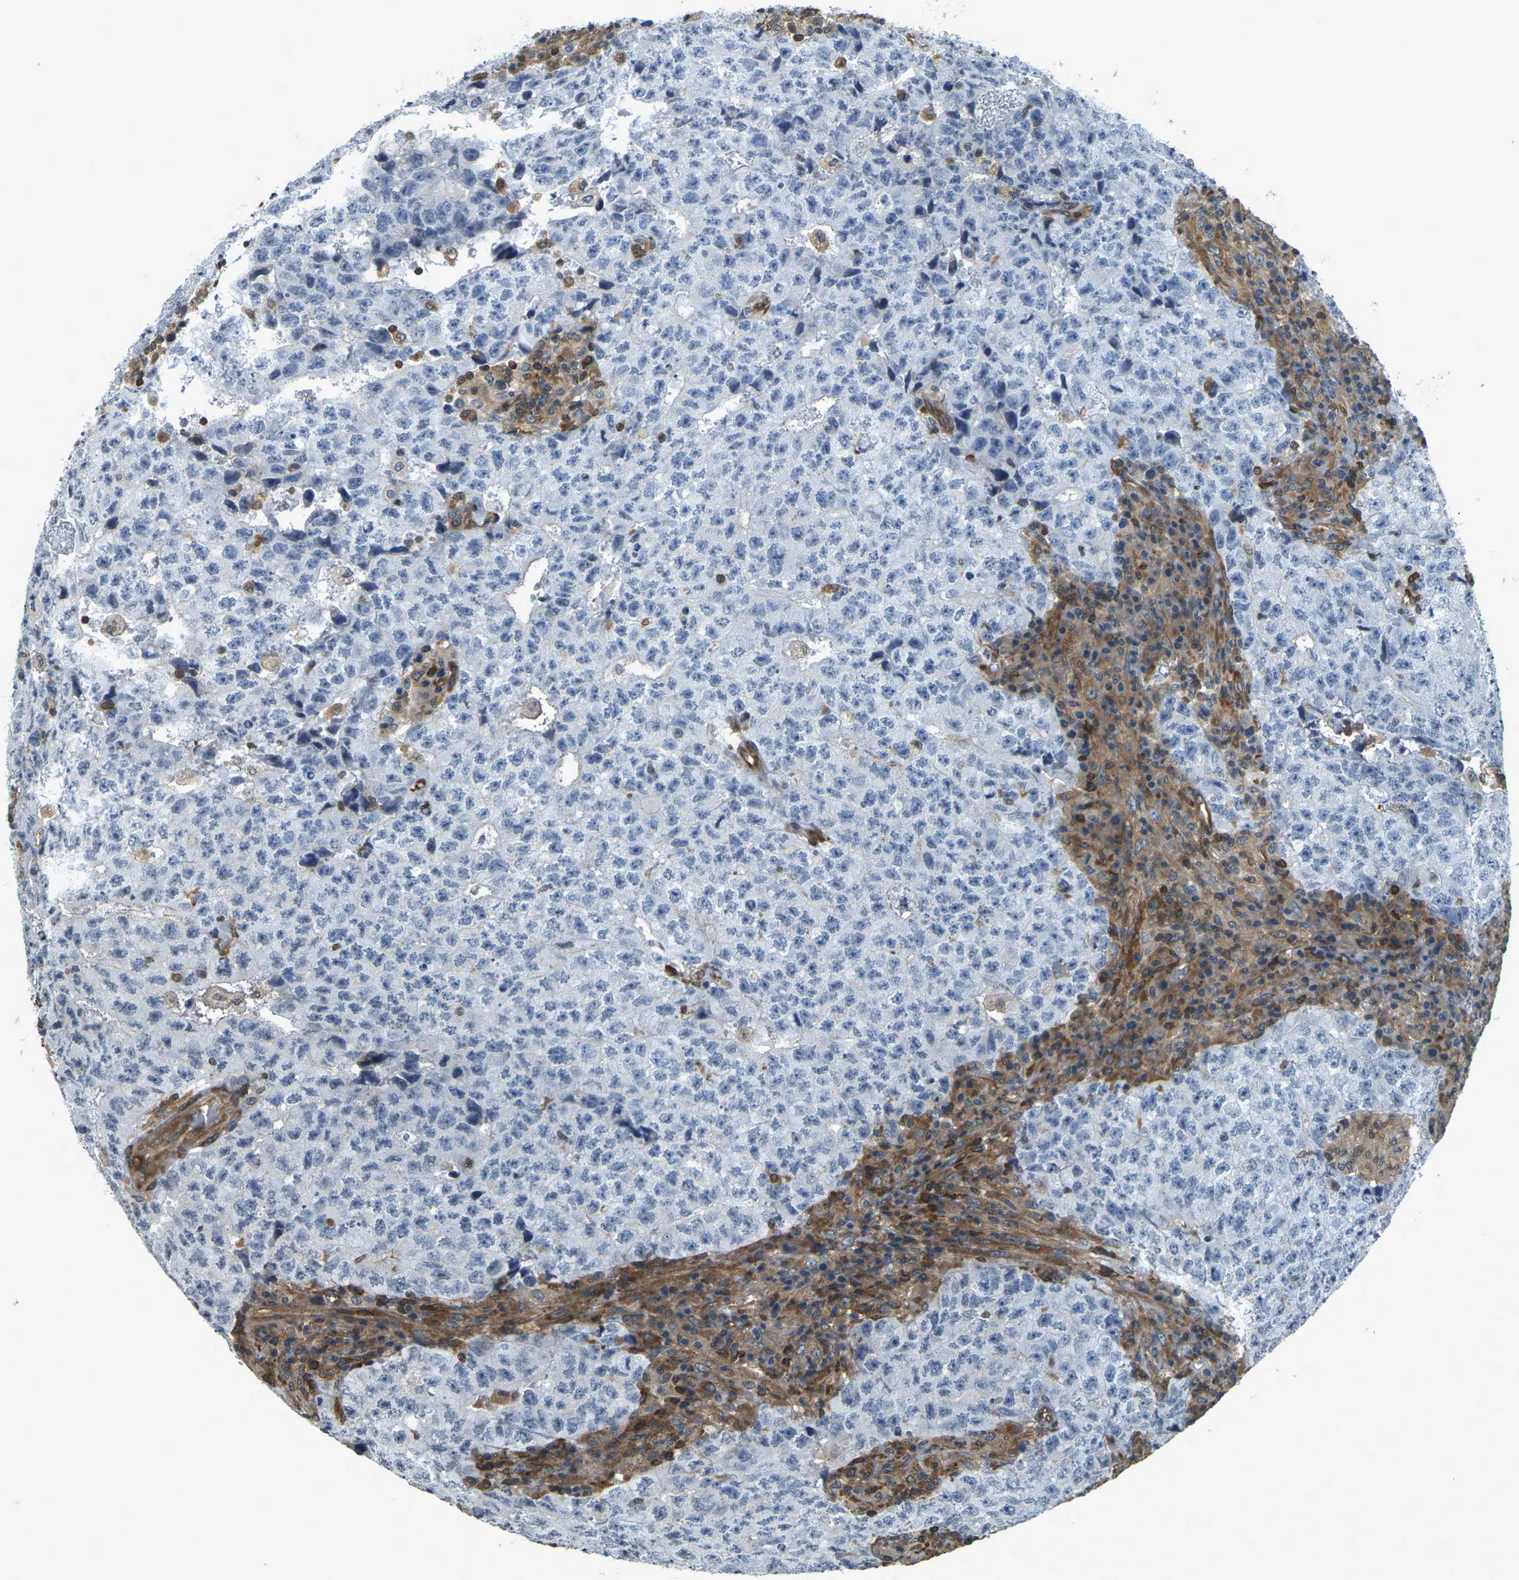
{"staining": {"intensity": "negative", "quantity": "none", "location": "none"}, "tissue": "testis cancer", "cell_type": "Tumor cells", "image_type": "cancer", "snomed": [{"axis": "morphology", "description": "Necrosis, NOS"}, {"axis": "morphology", "description": "Carcinoma, Embryonal, NOS"}, {"axis": "topography", "description": "Testis"}], "caption": "The histopathology image reveals no staining of tumor cells in testis cancer. (Brightfield microscopy of DAB IHC at high magnification).", "gene": "CAST", "patient": {"sex": "male", "age": 19}}